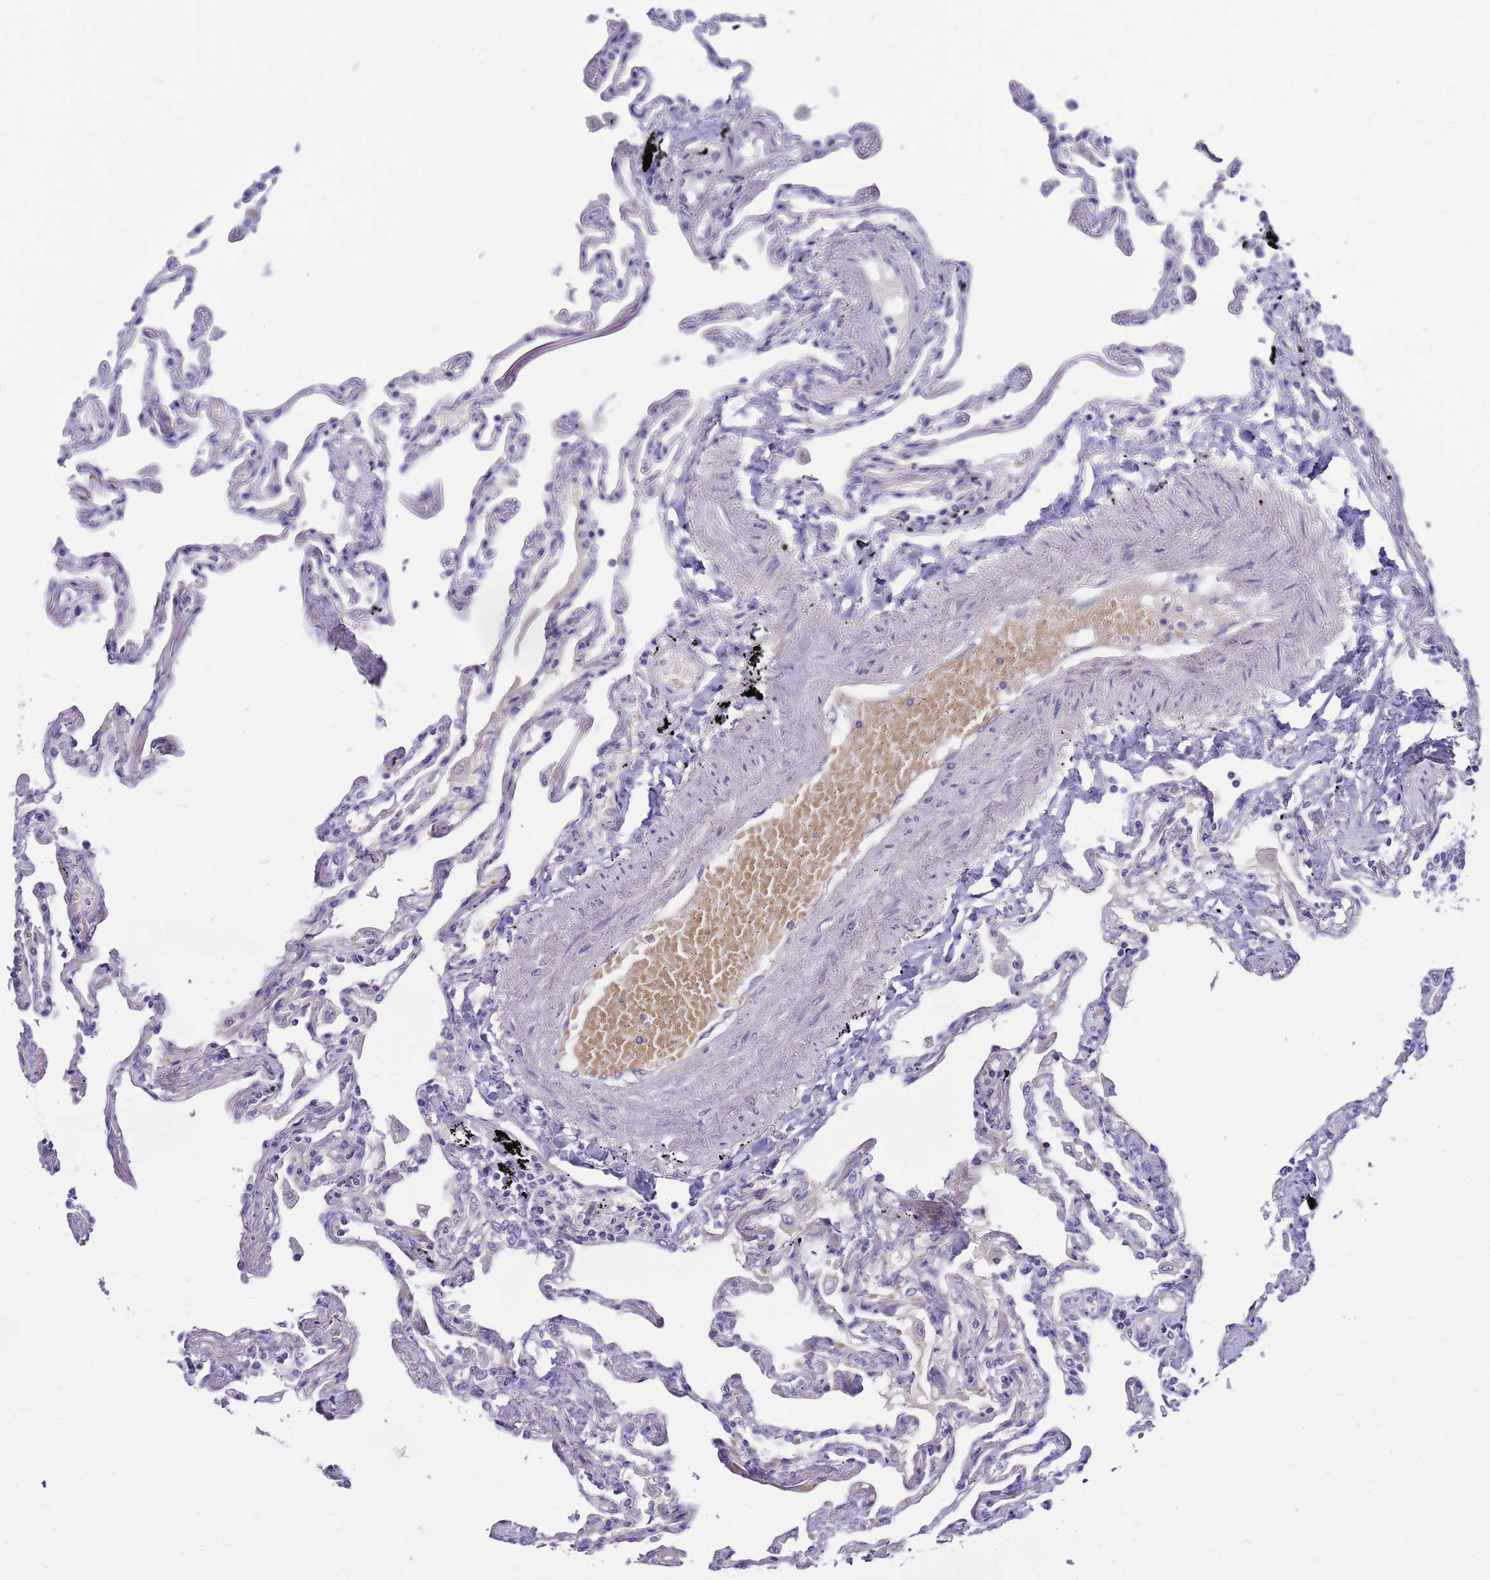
{"staining": {"intensity": "negative", "quantity": "none", "location": "none"}, "tissue": "lung", "cell_type": "Alveolar cells", "image_type": "normal", "snomed": [{"axis": "morphology", "description": "Normal tissue, NOS"}, {"axis": "topography", "description": "Lung"}], "caption": "DAB (3,3'-diaminobenzidine) immunohistochemical staining of unremarkable human lung reveals no significant positivity in alveolar cells. (Stains: DAB (3,3'-diaminobenzidine) immunohistochemistry (IHC) with hematoxylin counter stain, Microscopy: brightfield microscopy at high magnification).", "gene": "RIPPLY2", "patient": {"sex": "female", "age": 67}}